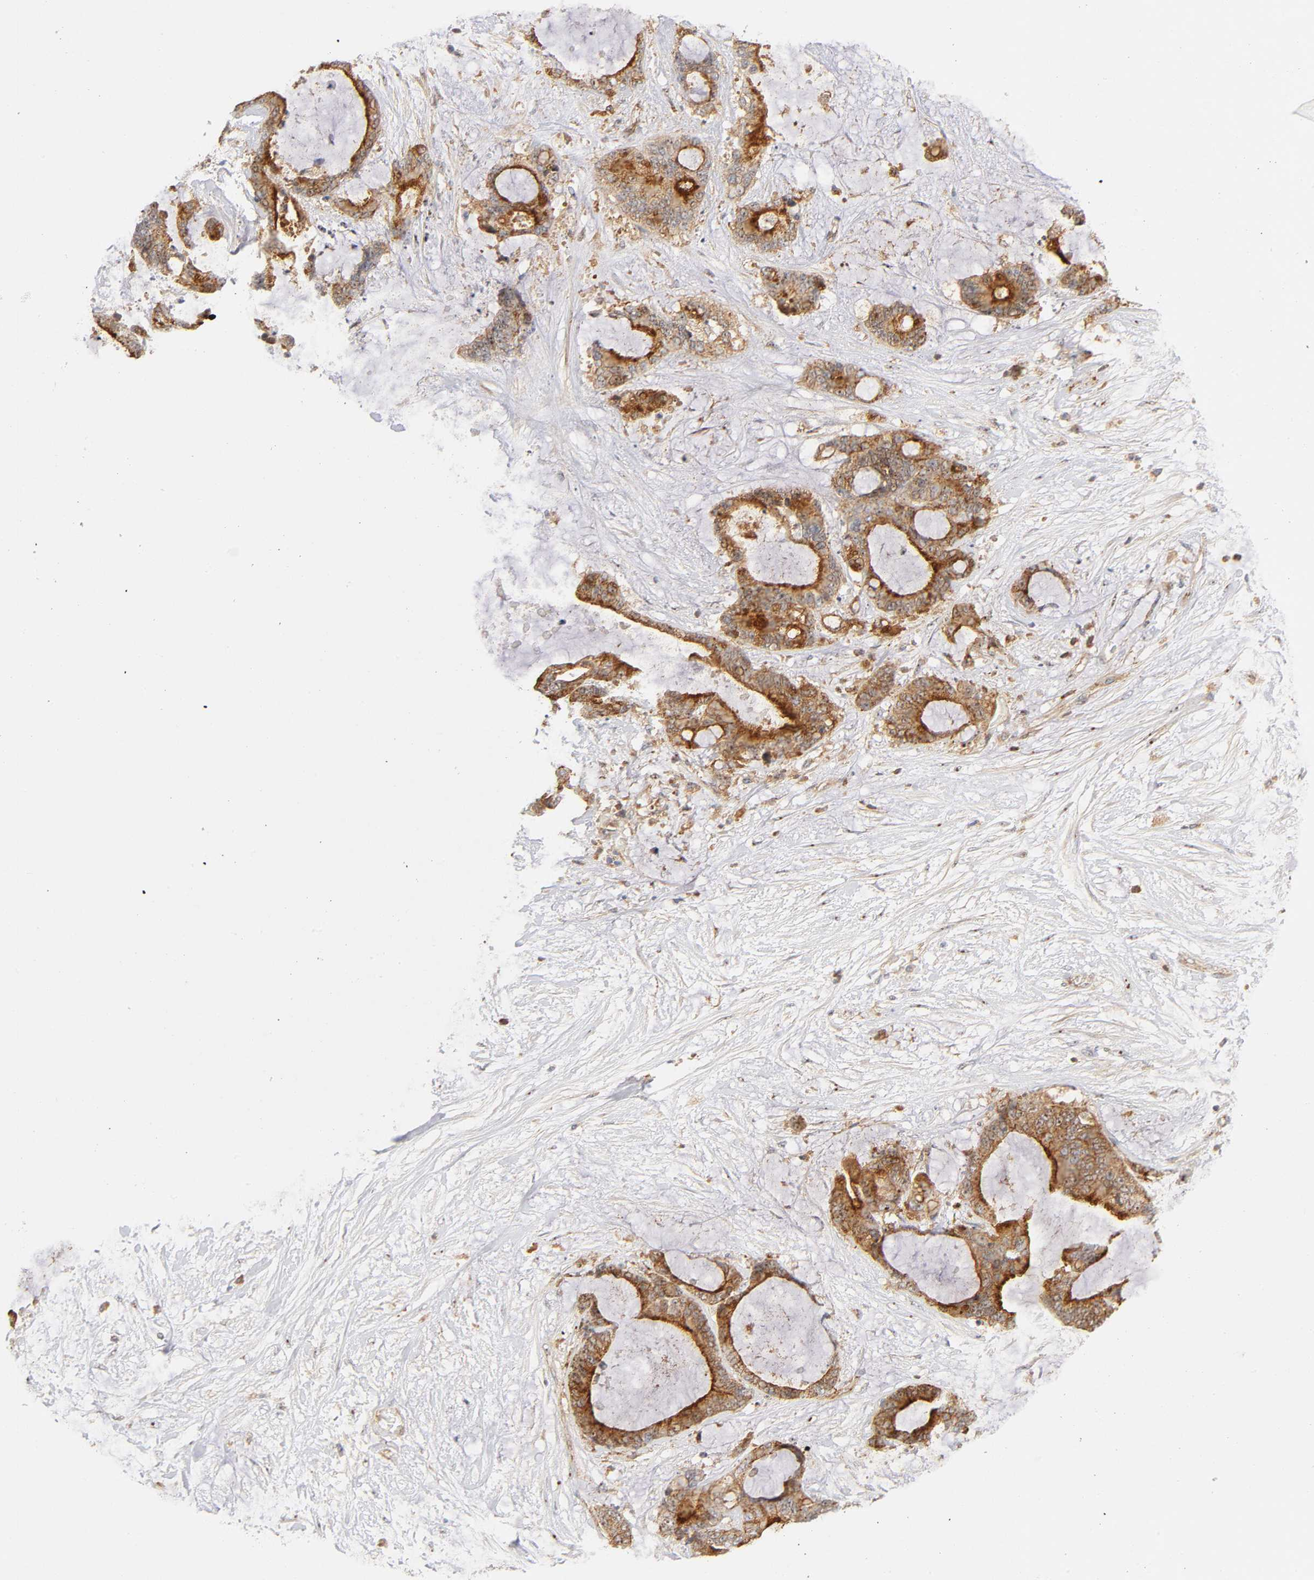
{"staining": {"intensity": "strong", "quantity": ">75%", "location": "cytoplasmic/membranous"}, "tissue": "liver cancer", "cell_type": "Tumor cells", "image_type": "cancer", "snomed": [{"axis": "morphology", "description": "Cholangiocarcinoma"}, {"axis": "topography", "description": "Liver"}], "caption": "Tumor cells exhibit strong cytoplasmic/membranous positivity in approximately >75% of cells in liver cancer.", "gene": "PLD1", "patient": {"sex": "female", "age": 73}}